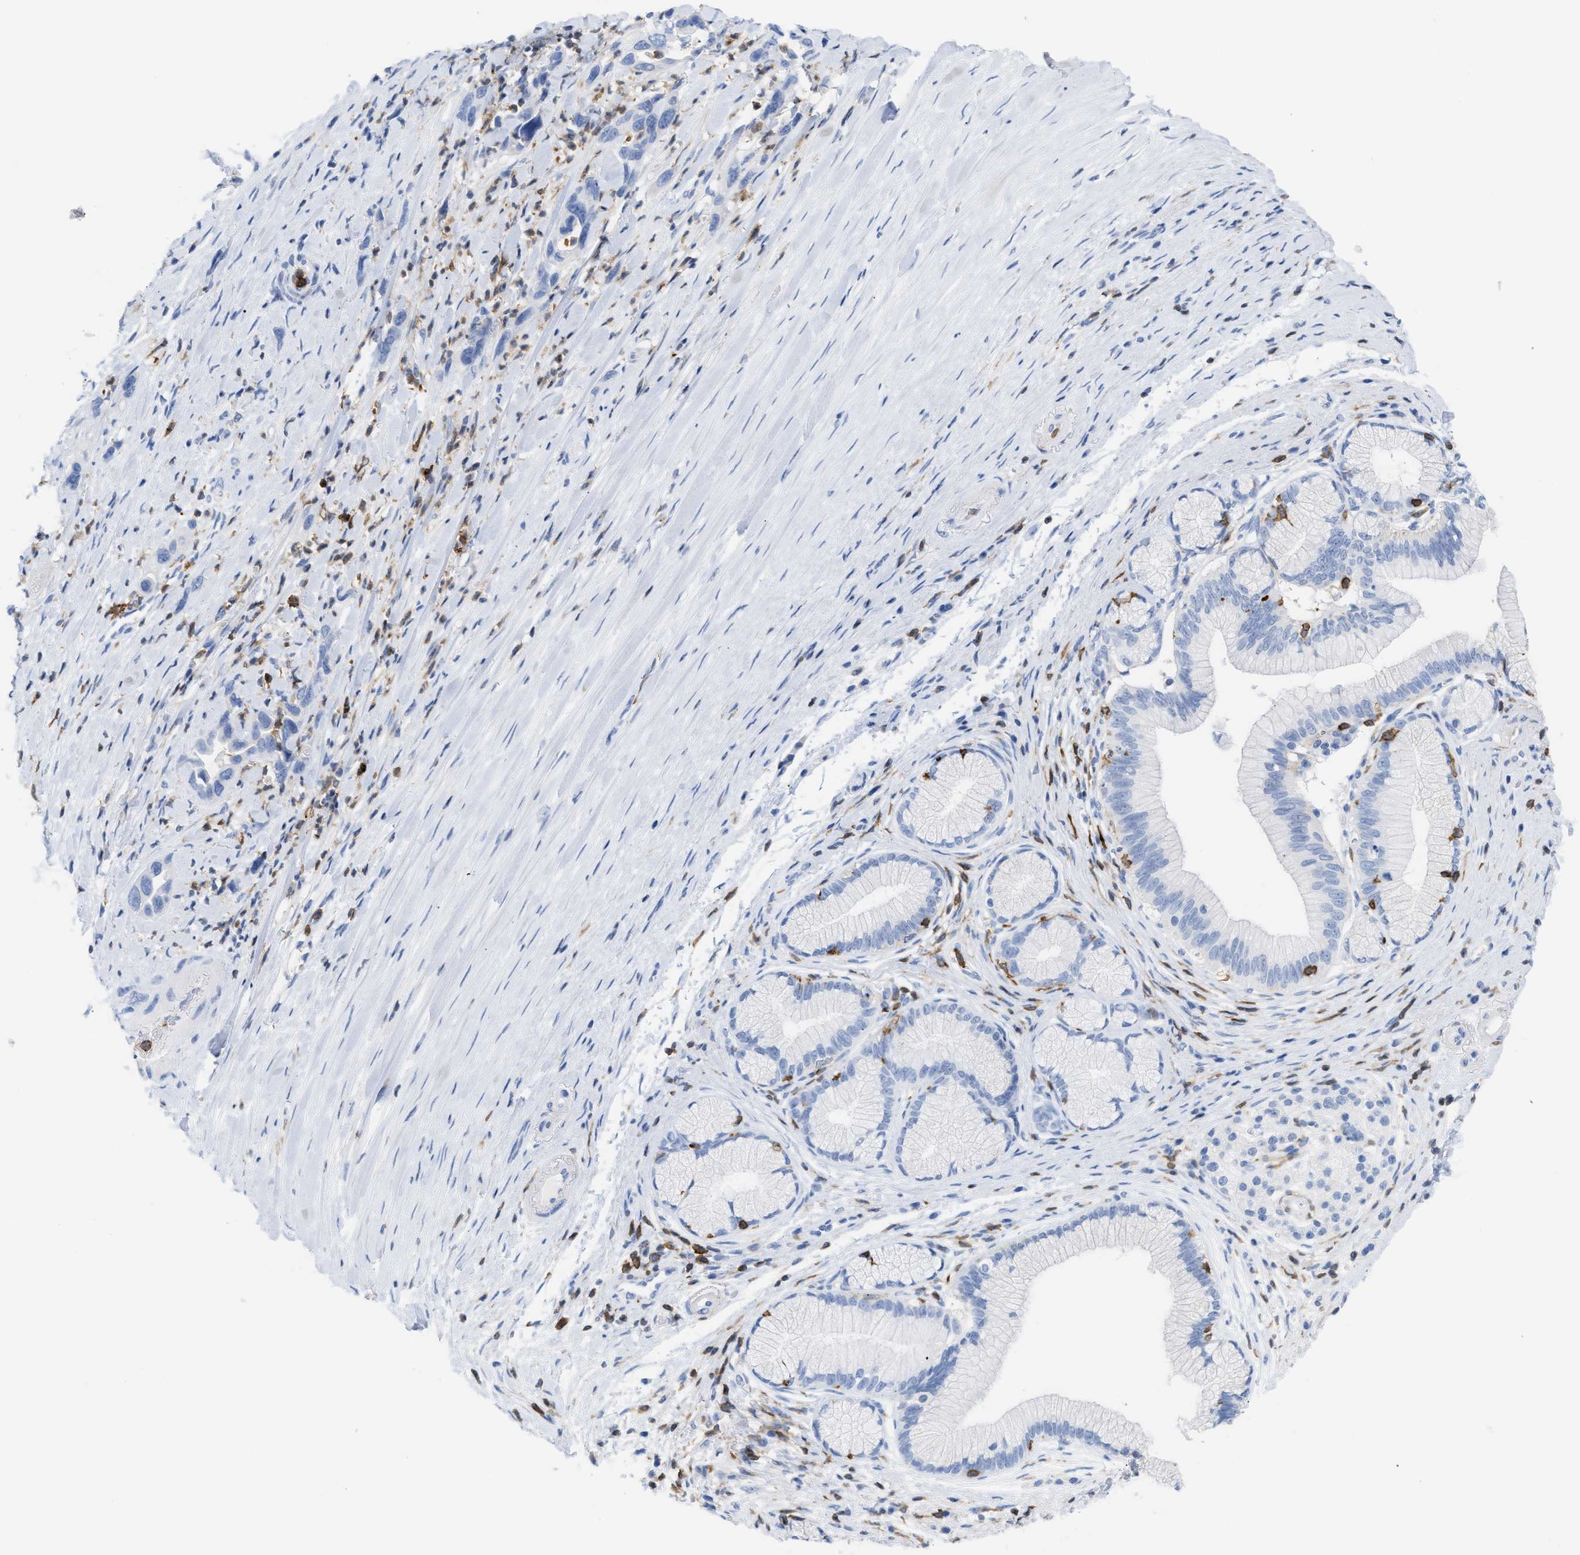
{"staining": {"intensity": "negative", "quantity": "none", "location": "none"}, "tissue": "pancreatic cancer", "cell_type": "Tumor cells", "image_type": "cancer", "snomed": [{"axis": "morphology", "description": "Adenocarcinoma, NOS"}, {"axis": "topography", "description": "Pancreas"}], "caption": "A micrograph of pancreatic cancer (adenocarcinoma) stained for a protein reveals no brown staining in tumor cells. (IHC, brightfield microscopy, high magnification).", "gene": "LCP1", "patient": {"sex": "female", "age": 70}}